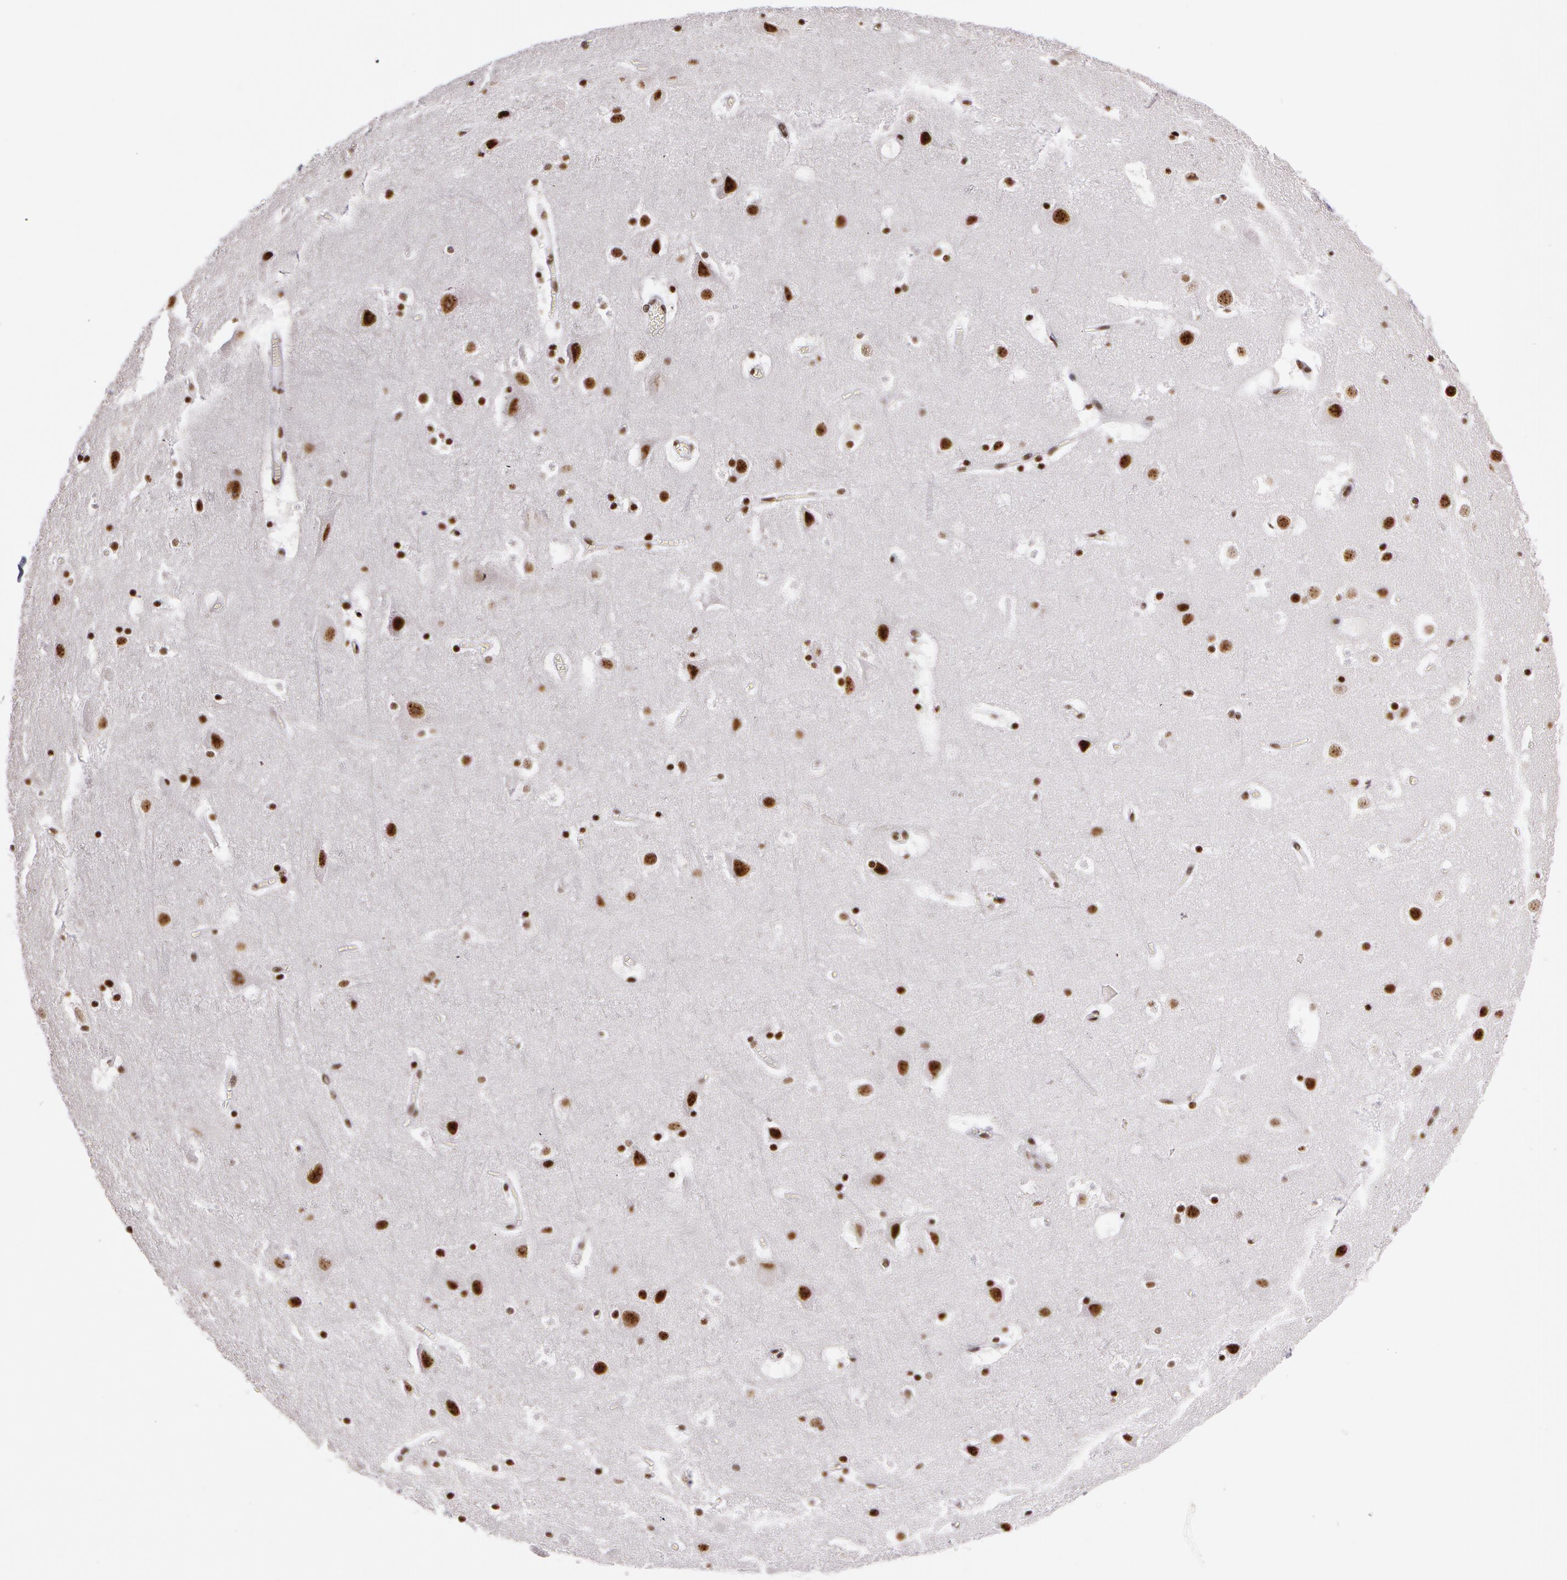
{"staining": {"intensity": "moderate", "quantity": ">75%", "location": "nuclear"}, "tissue": "cerebral cortex", "cell_type": "Endothelial cells", "image_type": "normal", "snomed": [{"axis": "morphology", "description": "Normal tissue, NOS"}, {"axis": "topography", "description": "Cerebral cortex"}], "caption": "A medium amount of moderate nuclear staining is seen in approximately >75% of endothelial cells in benign cerebral cortex. (brown staining indicates protein expression, while blue staining denotes nuclei).", "gene": "PNN", "patient": {"sex": "male", "age": 45}}